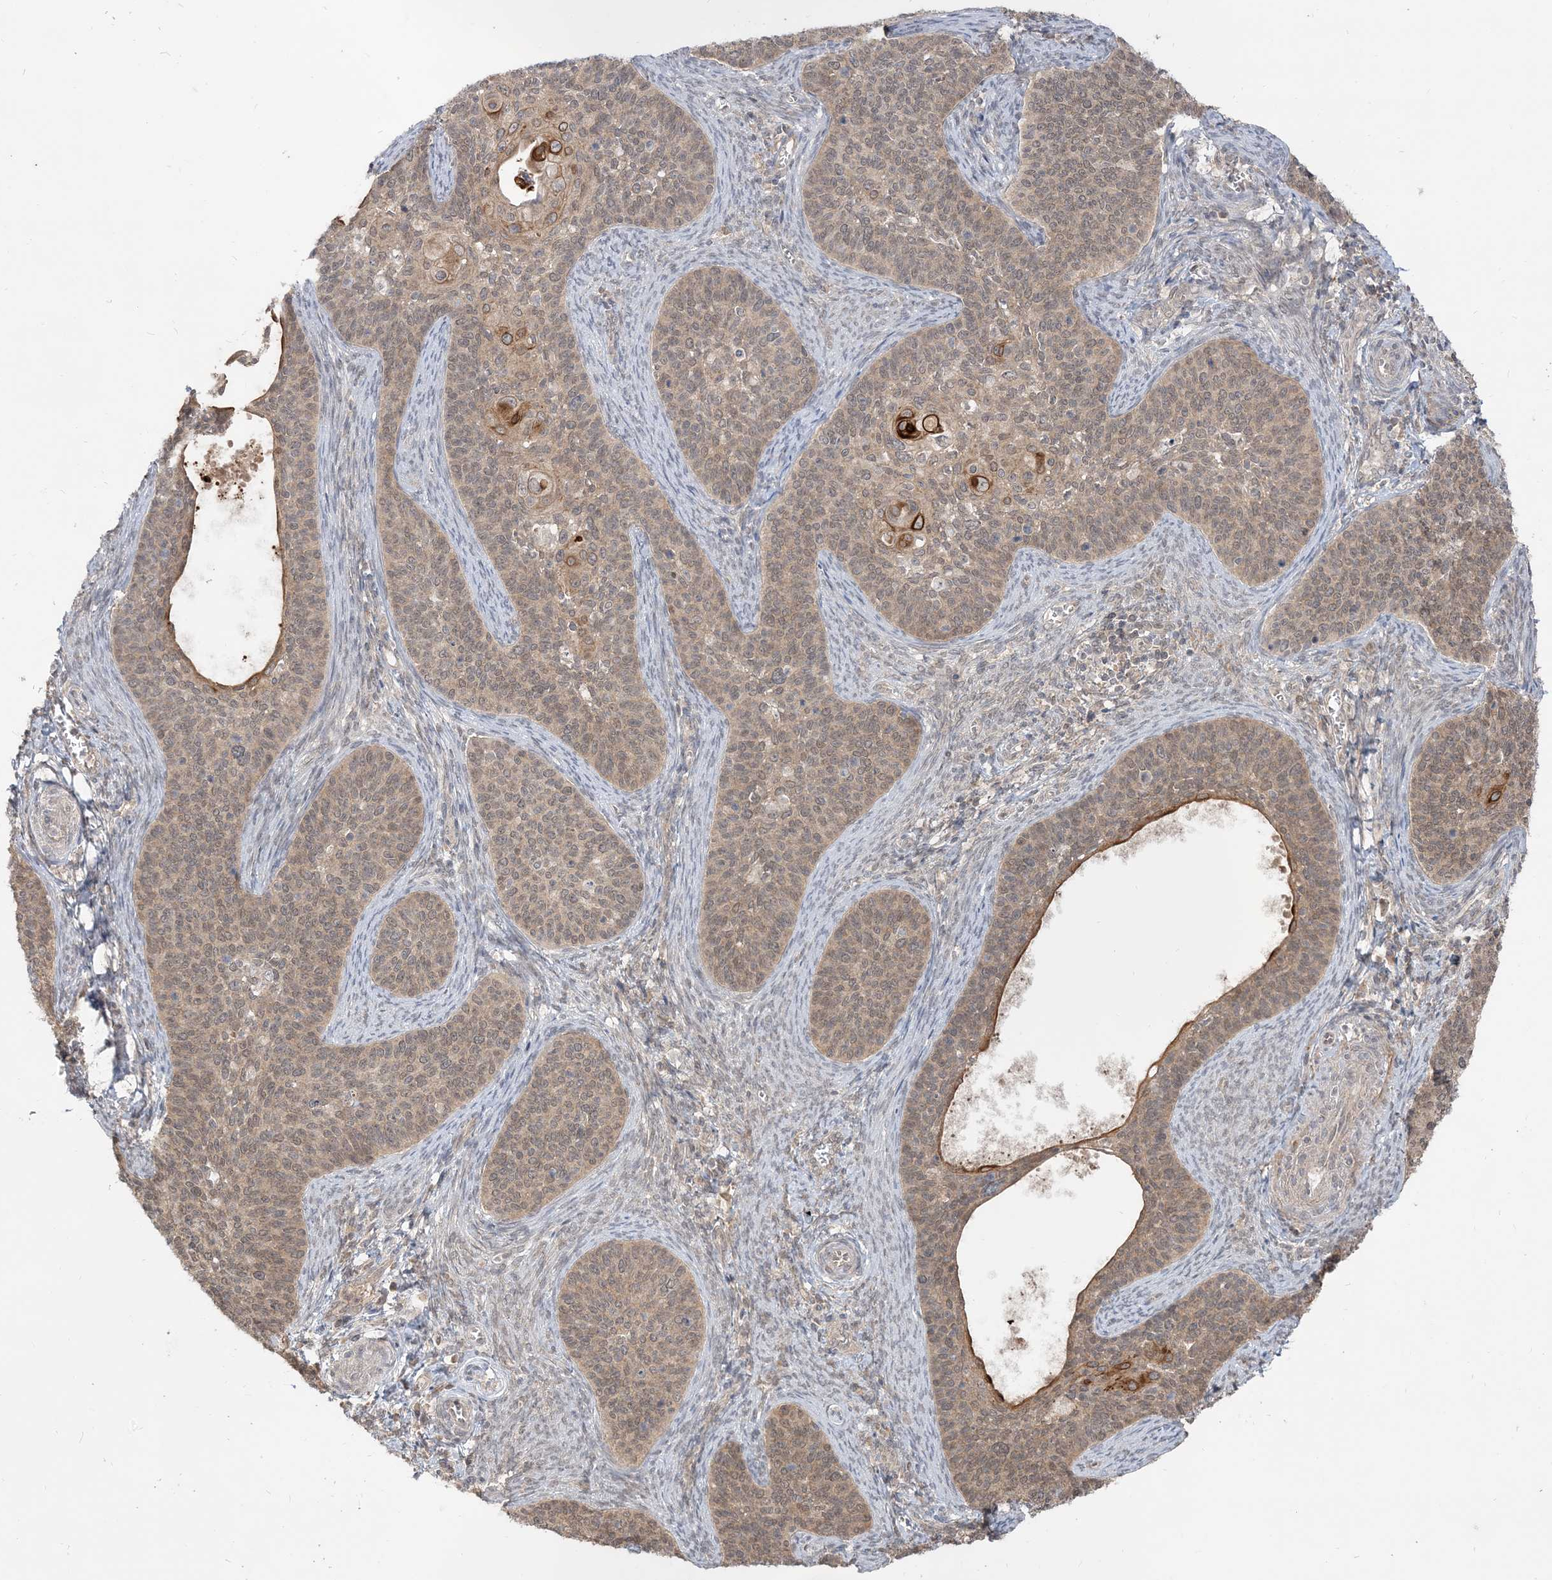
{"staining": {"intensity": "moderate", "quantity": "25%-75%", "location": "cytoplasmic/membranous,nuclear"}, "tissue": "cervical cancer", "cell_type": "Tumor cells", "image_type": "cancer", "snomed": [{"axis": "morphology", "description": "Squamous cell carcinoma, NOS"}, {"axis": "topography", "description": "Cervix"}], "caption": "The histopathology image exhibits a brown stain indicating the presence of a protein in the cytoplasmic/membranous and nuclear of tumor cells in squamous cell carcinoma (cervical).", "gene": "TBCC", "patient": {"sex": "female", "age": 33}}